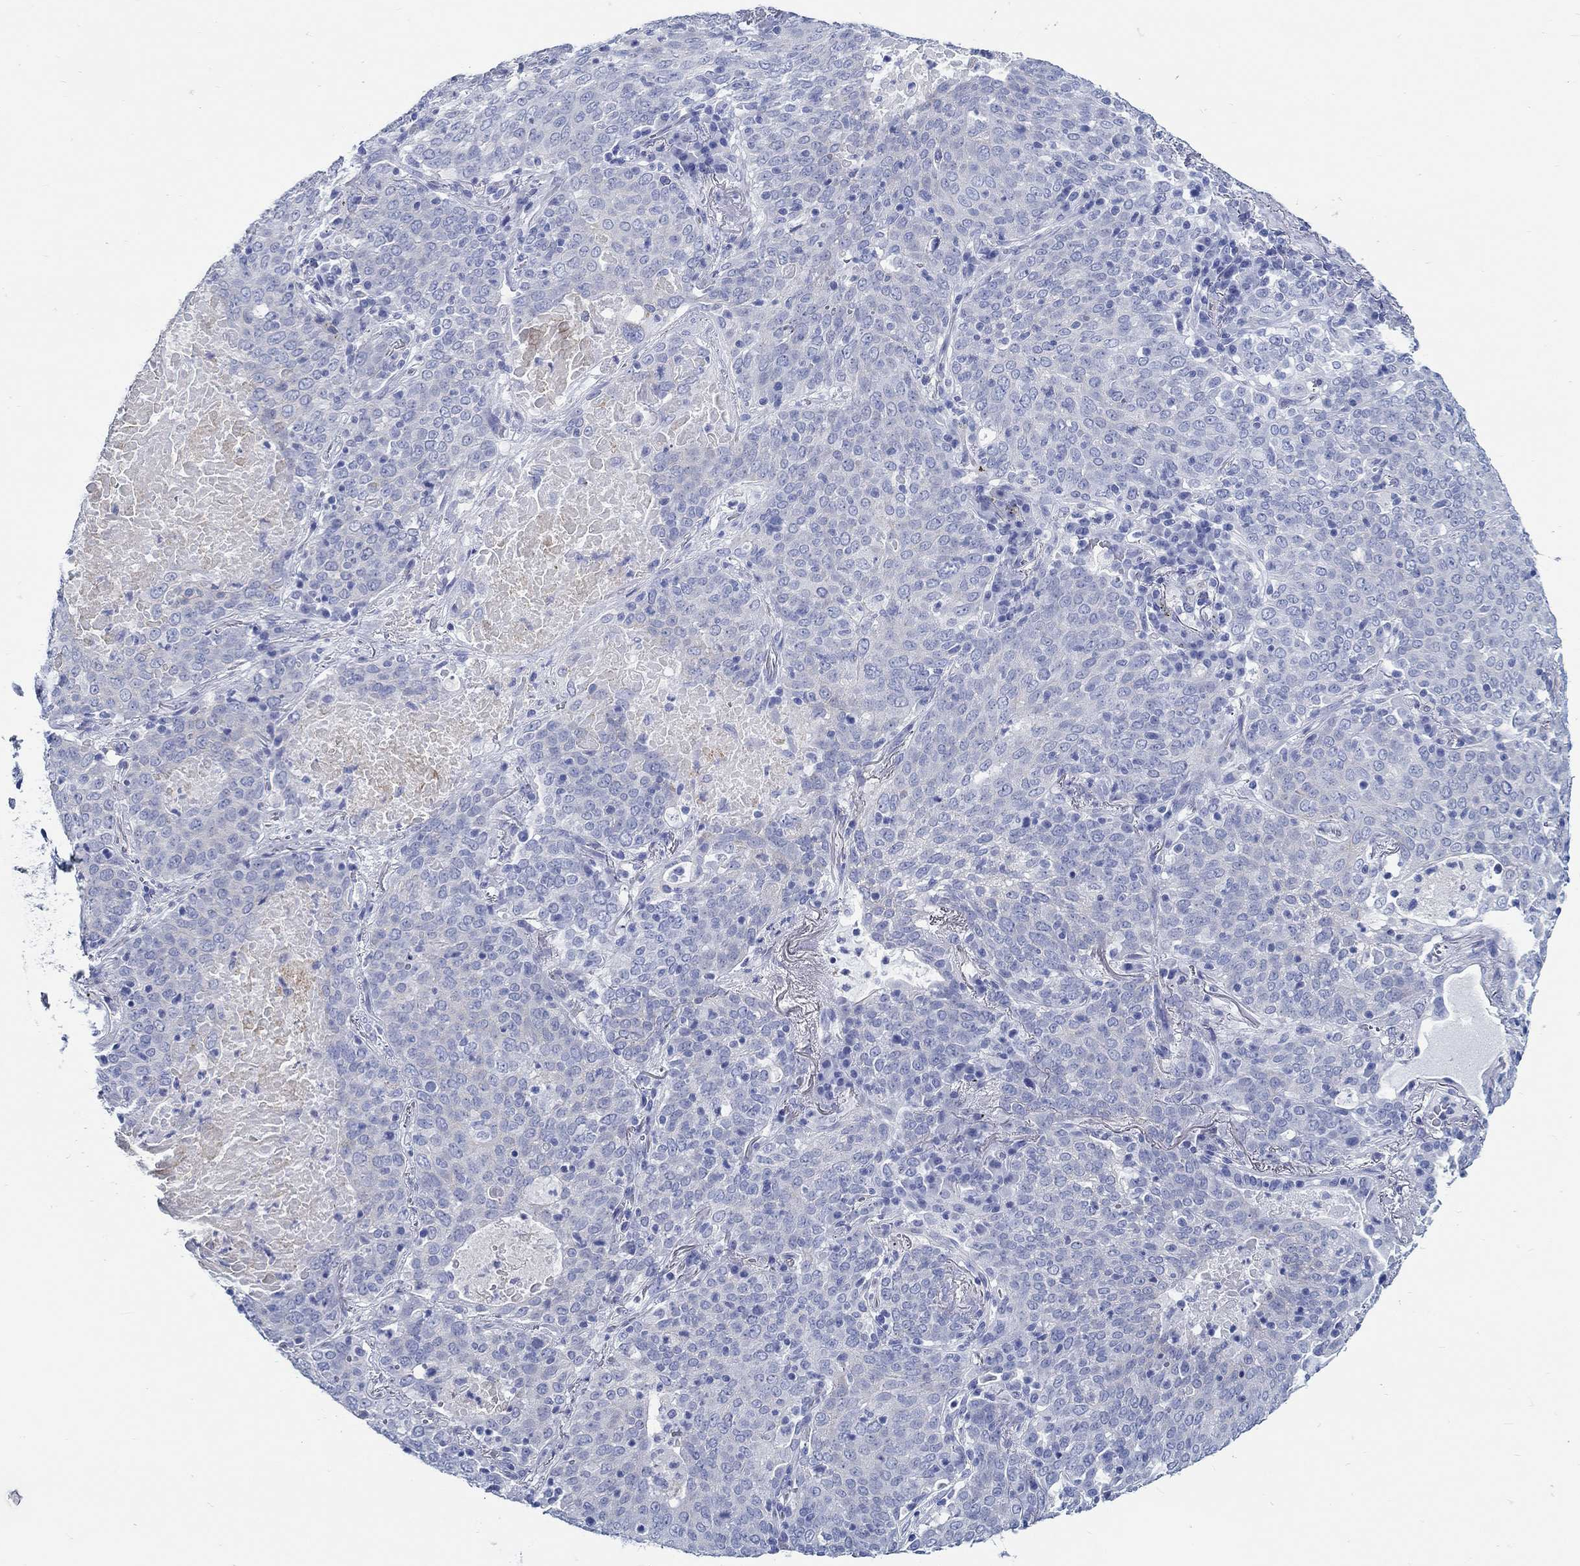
{"staining": {"intensity": "negative", "quantity": "none", "location": "none"}, "tissue": "lung cancer", "cell_type": "Tumor cells", "image_type": "cancer", "snomed": [{"axis": "morphology", "description": "Squamous cell carcinoma, NOS"}, {"axis": "topography", "description": "Lung"}], "caption": "This is an immunohistochemistry (IHC) photomicrograph of lung squamous cell carcinoma. There is no staining in tumor cells.", "gene": "RD3L", "patient": {"sex": "male", "age": 82}}